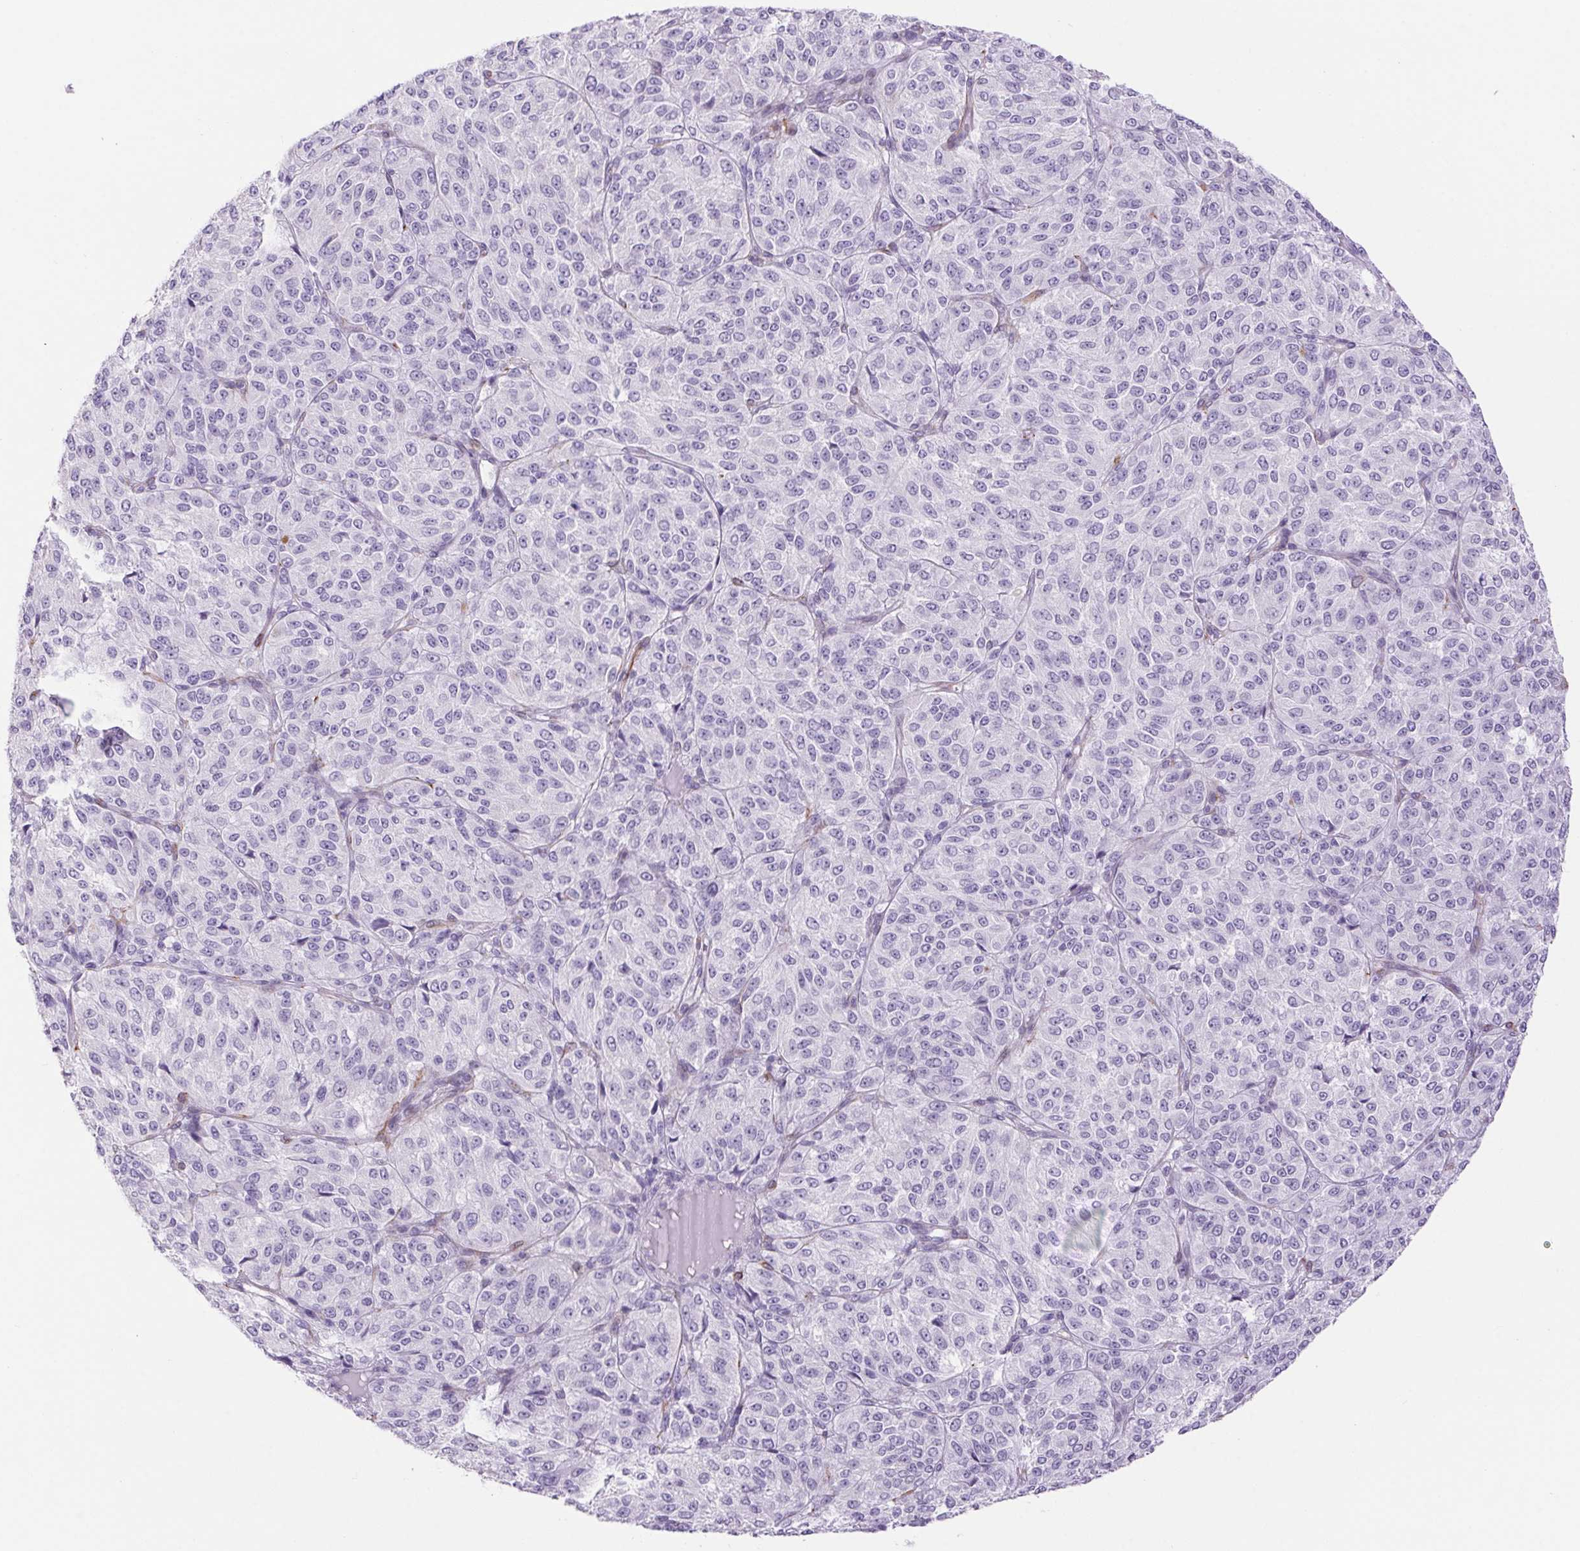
{"staining": {"intensity": "negative", "quantity": "none", "location": "none"}, "tissue": "melanoma", "cell_type": "Tumor cells", "image_type": "cancer", "snomed": [{"axis": "morphology", "description": "Malignant melanoma, Metastatic site"}, {"axis": "topography", "description": "Brain"}], "caption": "Image shows no protein staining in tumor cells of melanoma tissue.", "gene": "ERP27", "patient": {"sex": "female", "age": 56}}